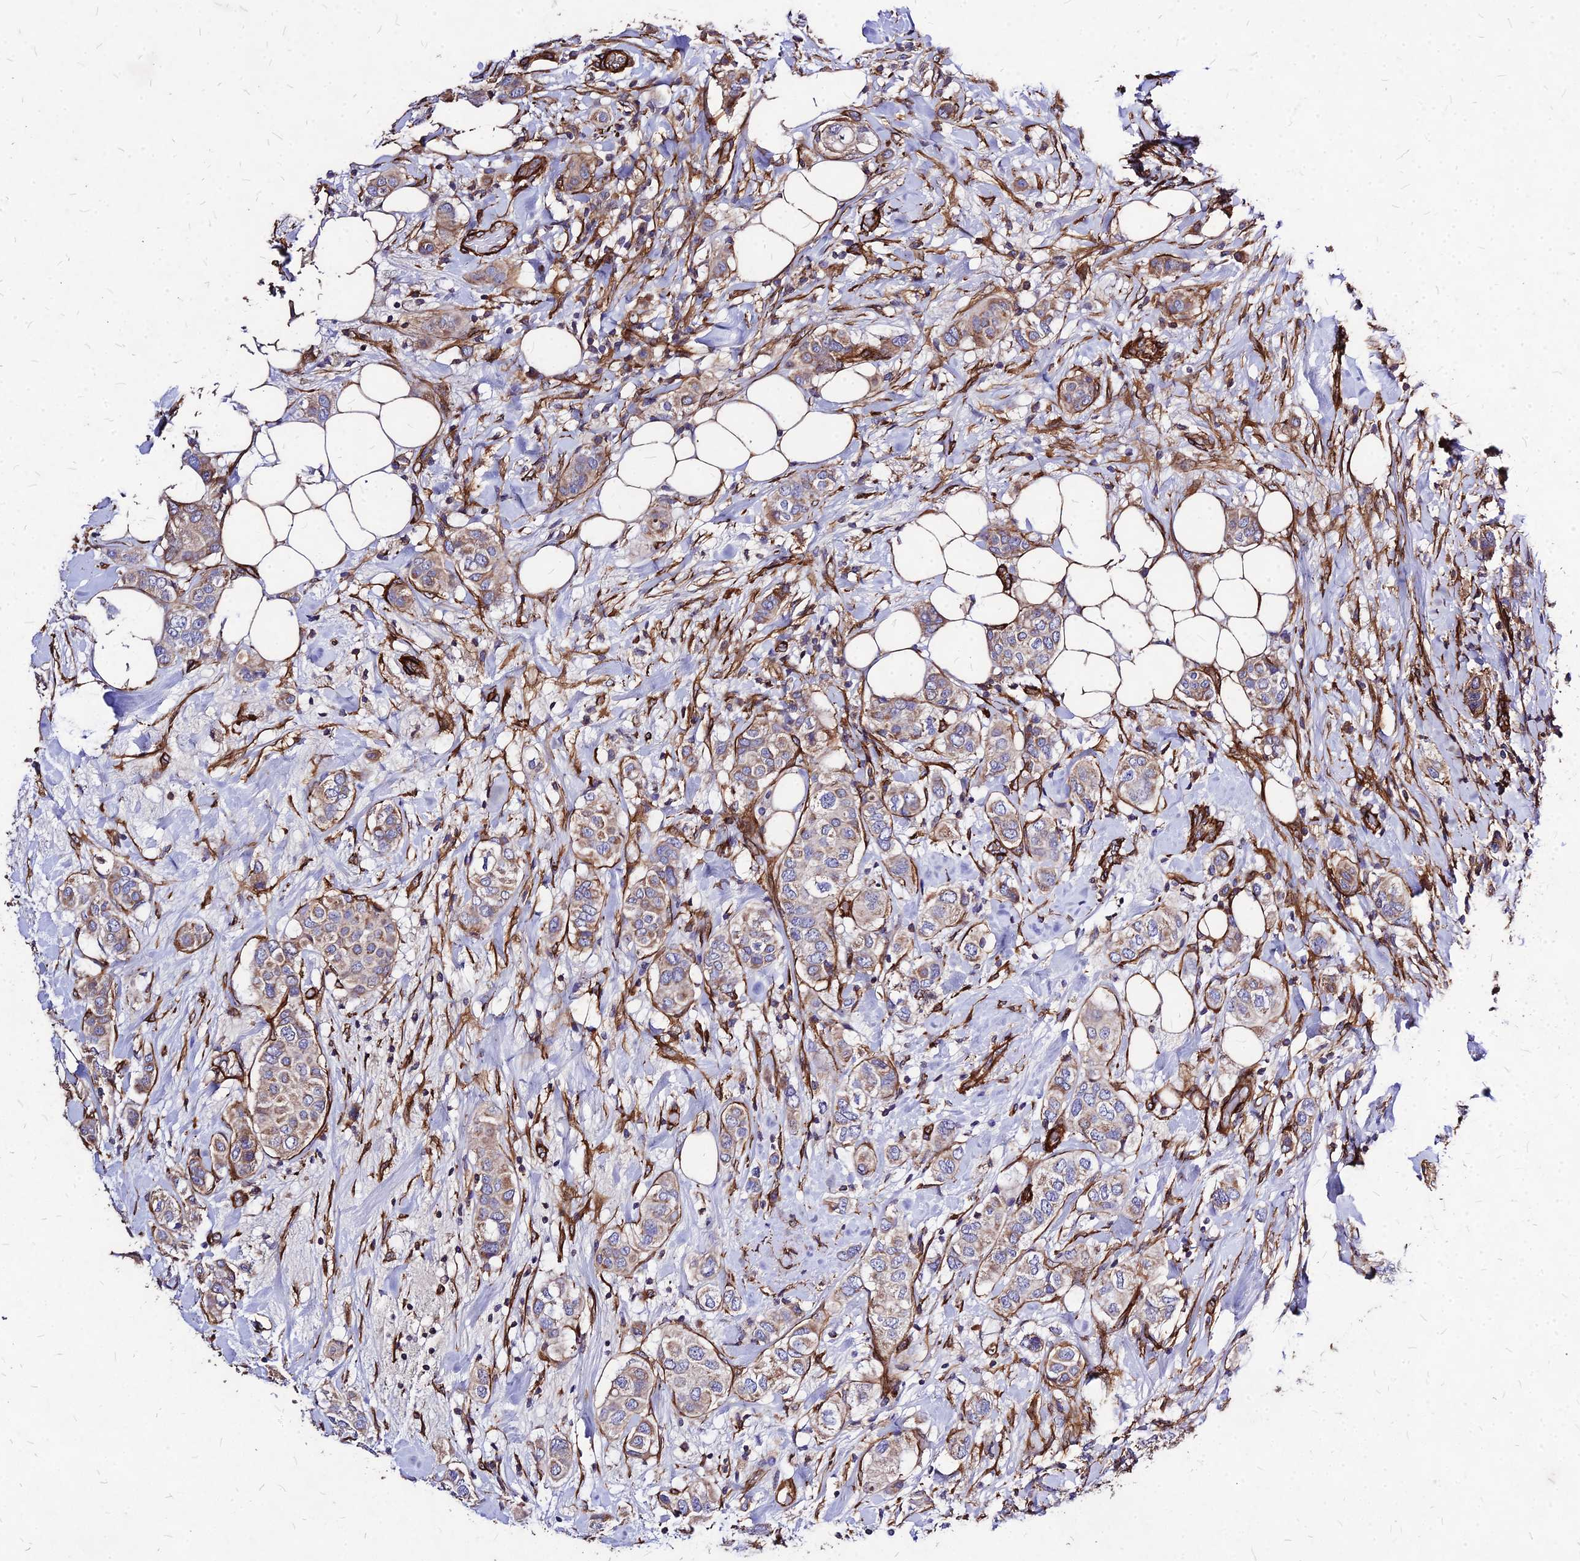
{"staining": {"intensity": "weak", "quantity": "25%-75%", "location": "cytoplasmic/membranous"}, "tissue": "breast cancer", "cell_type": "Tumor cells", "image_type": "cancer", "snomed": [{"axis": "morphology", "description": "Lobular carcinoma"}, {"axis": "topography", "description": "Breast"}], "caption": "Breast cancer stained with a protein marker reveals weak staining in tumor cells.", "gene": "EFCC1", "patient": {"sex": "female", "age": 51}}